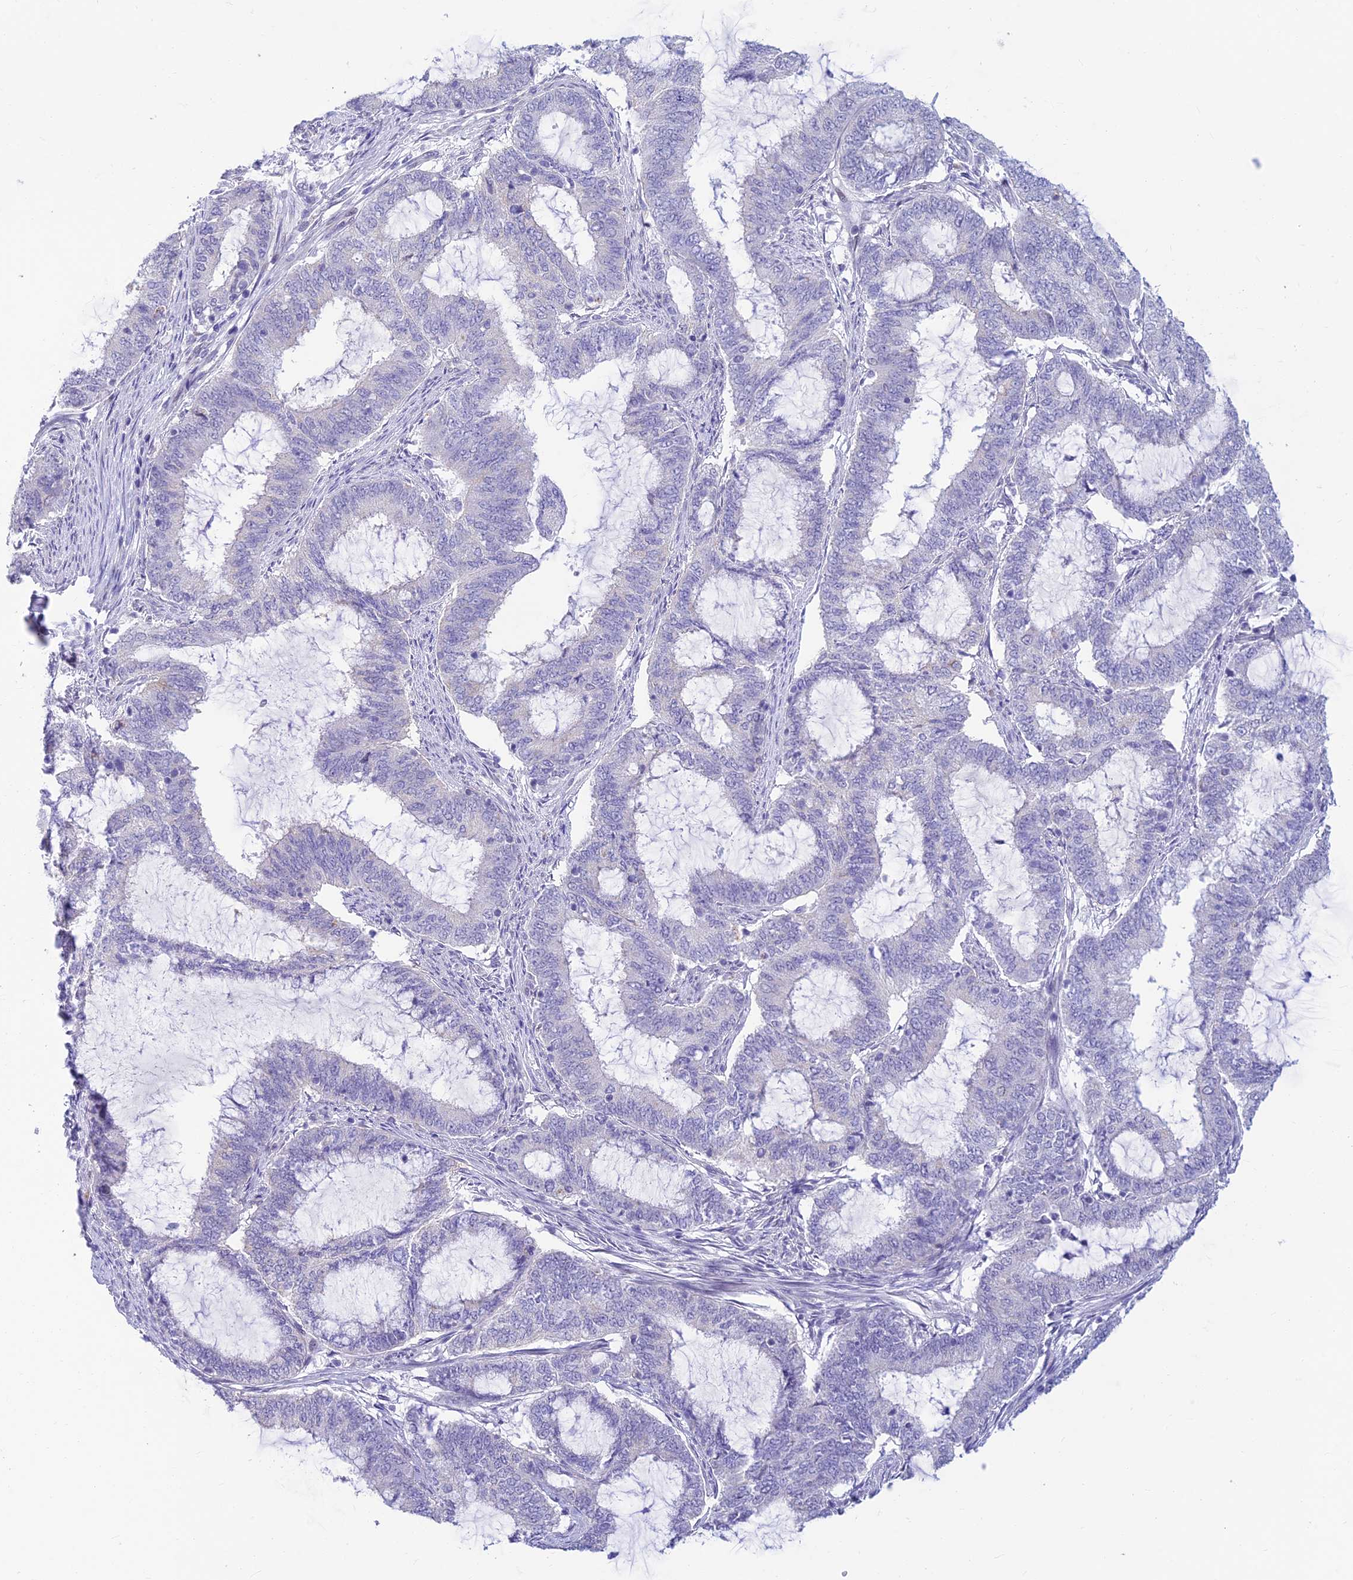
{"staining": {"intensity": "negative", "quantity": "none", "location": "none"}, "tissue": "endometrial cancer", "cell_type": "Tumor cells", "image_type": "cancer", "snomed": [{"axis": "morphology", "description": "Adenocarcinoma, NOS"}, {"axis": "topography", "description": "Endometrium"}], "caption": "IHC of human endometrial cancer (adenocarcinoma) shows no expression in tumor cells.", "gene": "INKA1", "patient": {"sex": "female", "age": 51}}